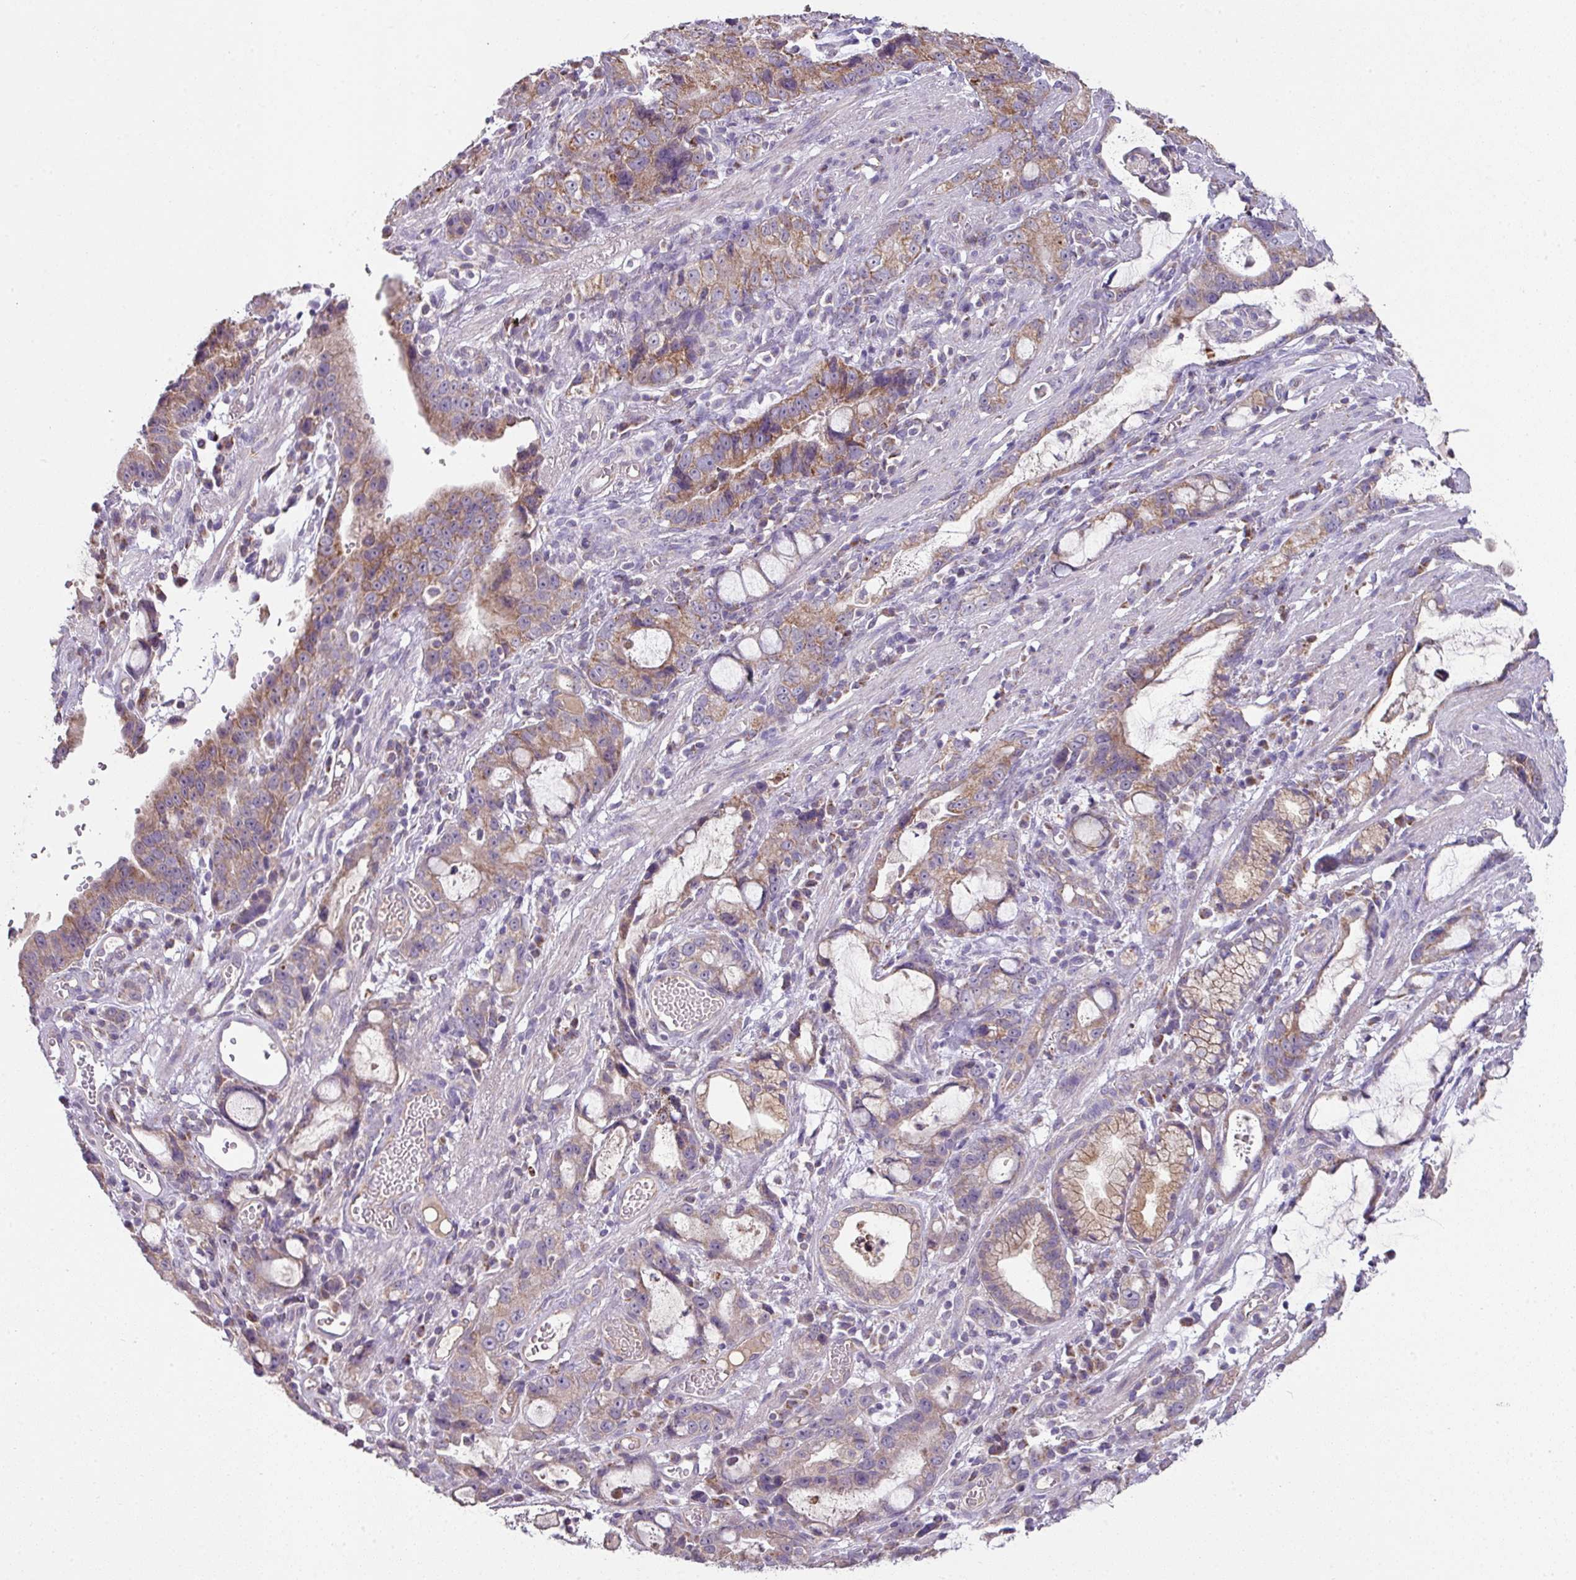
{"staining": {"intensity": "moderate", "quantity": ">75%", "location": "cytoplasmic/membranous"}, "tissue": "stomach cancer", "cell_type": "Tumor cells", "image_type": "cancer", "snomed": [{"axis": "morphology", "description": "Adenocarcinoma, NOS"}, {"axis": "topography", "description": "Stomach"}], "caption": "Immunohistochemical staining of adenocarcinoma (stomach) reveals moderate cytoplasmic/membranous protein staining in approximately >75% of tumor cells.", "gene": "LRRC9", "patient": {"sex": "male", "age": 55}}